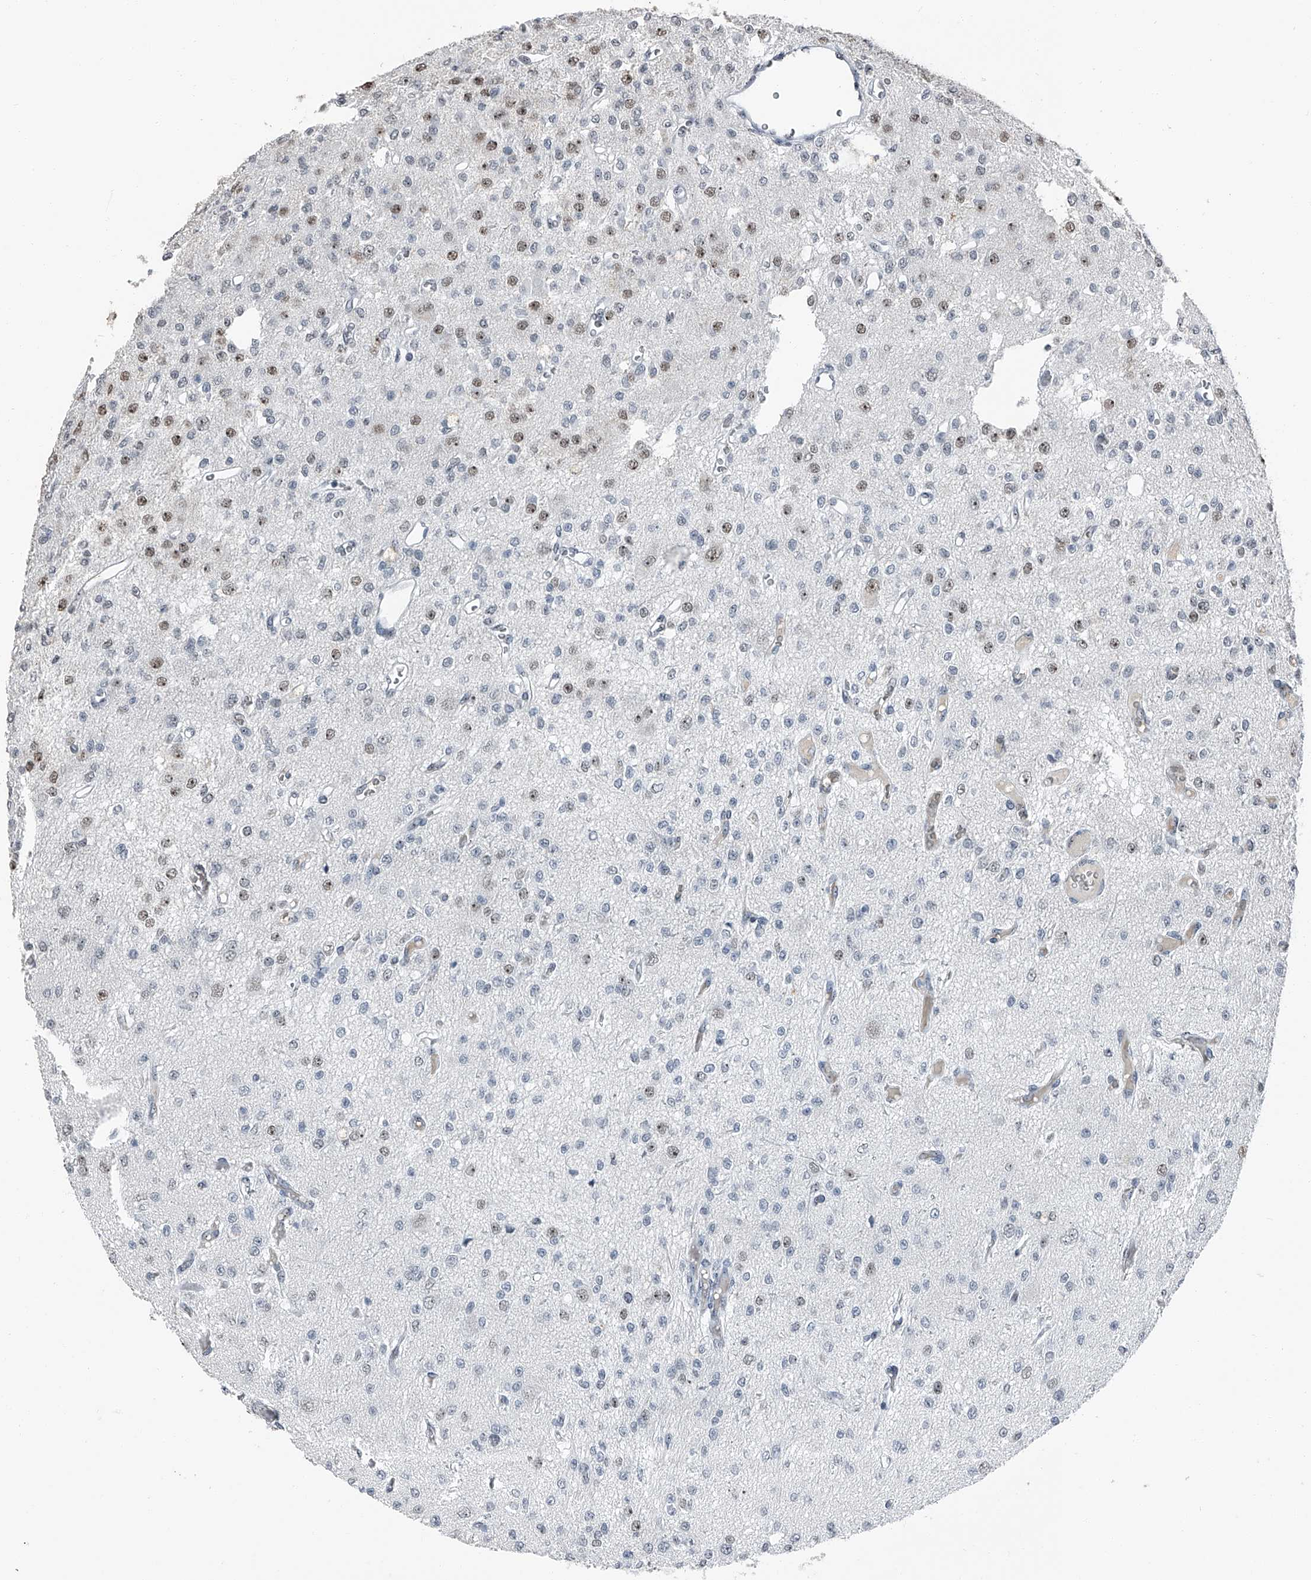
{"staining": {"intensity": "moderate", "quantity": "<25%", "location": "nuclear"}, "tissue": "glioma", "cell_type": "Tumor cells", "image_type": "cancer", "snomed": [{"axis": "morphology", "description": "Glioma, malignant, Low grade"}, {"axis": "topography", "description": "Brain"}], "caption": "Approximately <25% of tumor cells in malignant low-grade glioma show moderate nuclear protein expression as visualized by brown immunohistochemical staining.", "gene": "TCOF1", "patient": {"sex": "male", "age": 38}}